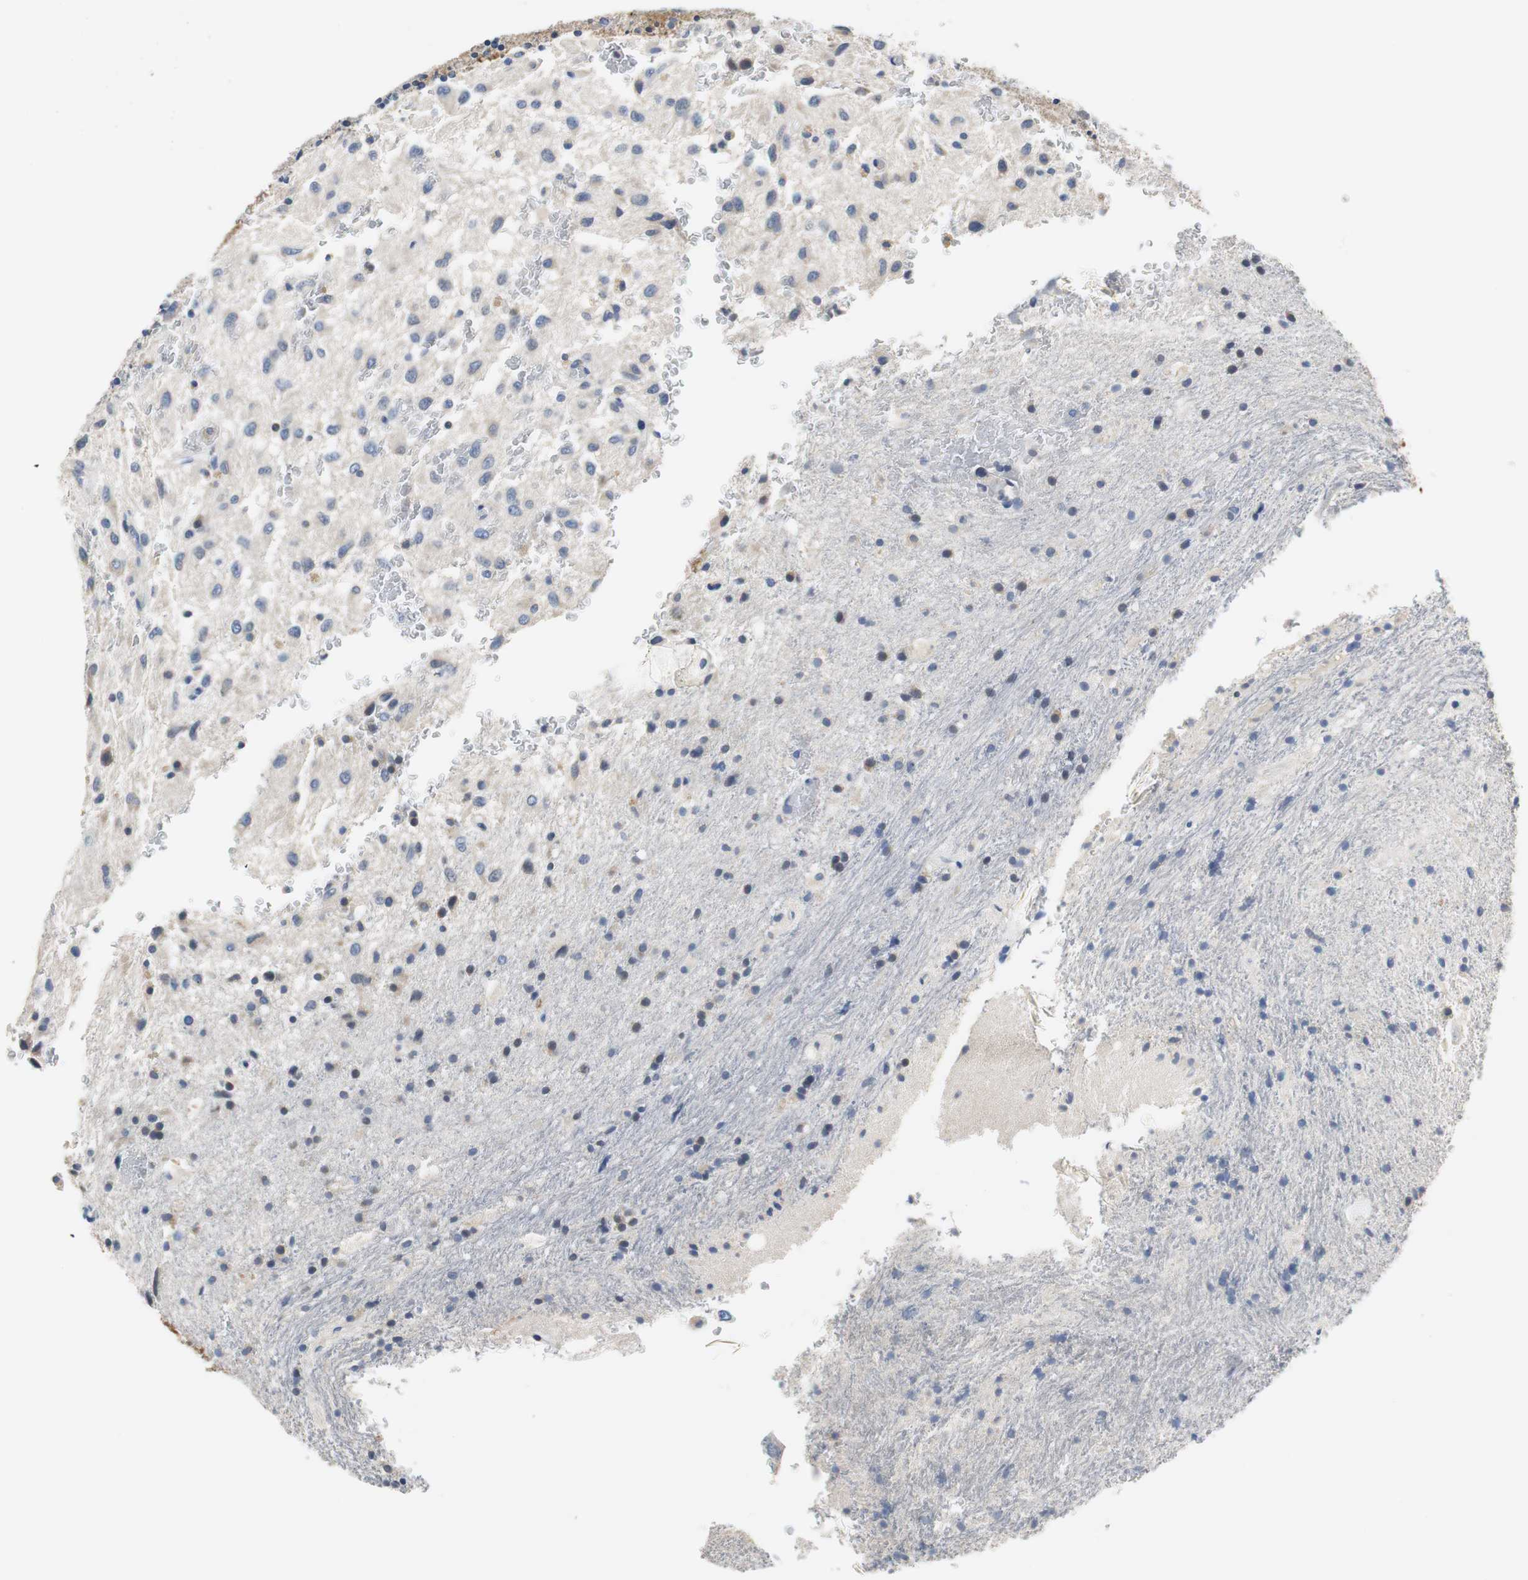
{"staining": {"intensity": "negative", "quantity": "none", "location": "none"}, "tissue": "glioma", "cell_type": "Tumor cells", "image_type": "cancer", "snomed": [{"axis": "morphology", "description": "Glioma, malignant, Low grade"}, {"axis": "topography", "description": "Brain"}], "caption": "DAB (3,3'-diaminobenzidine) immunohistochemical staining of malignant low-grade glioma displays no significant positivity in tumor cells.", "gene": "PCK1", "patient": {"sex": "male", "age": 77}}